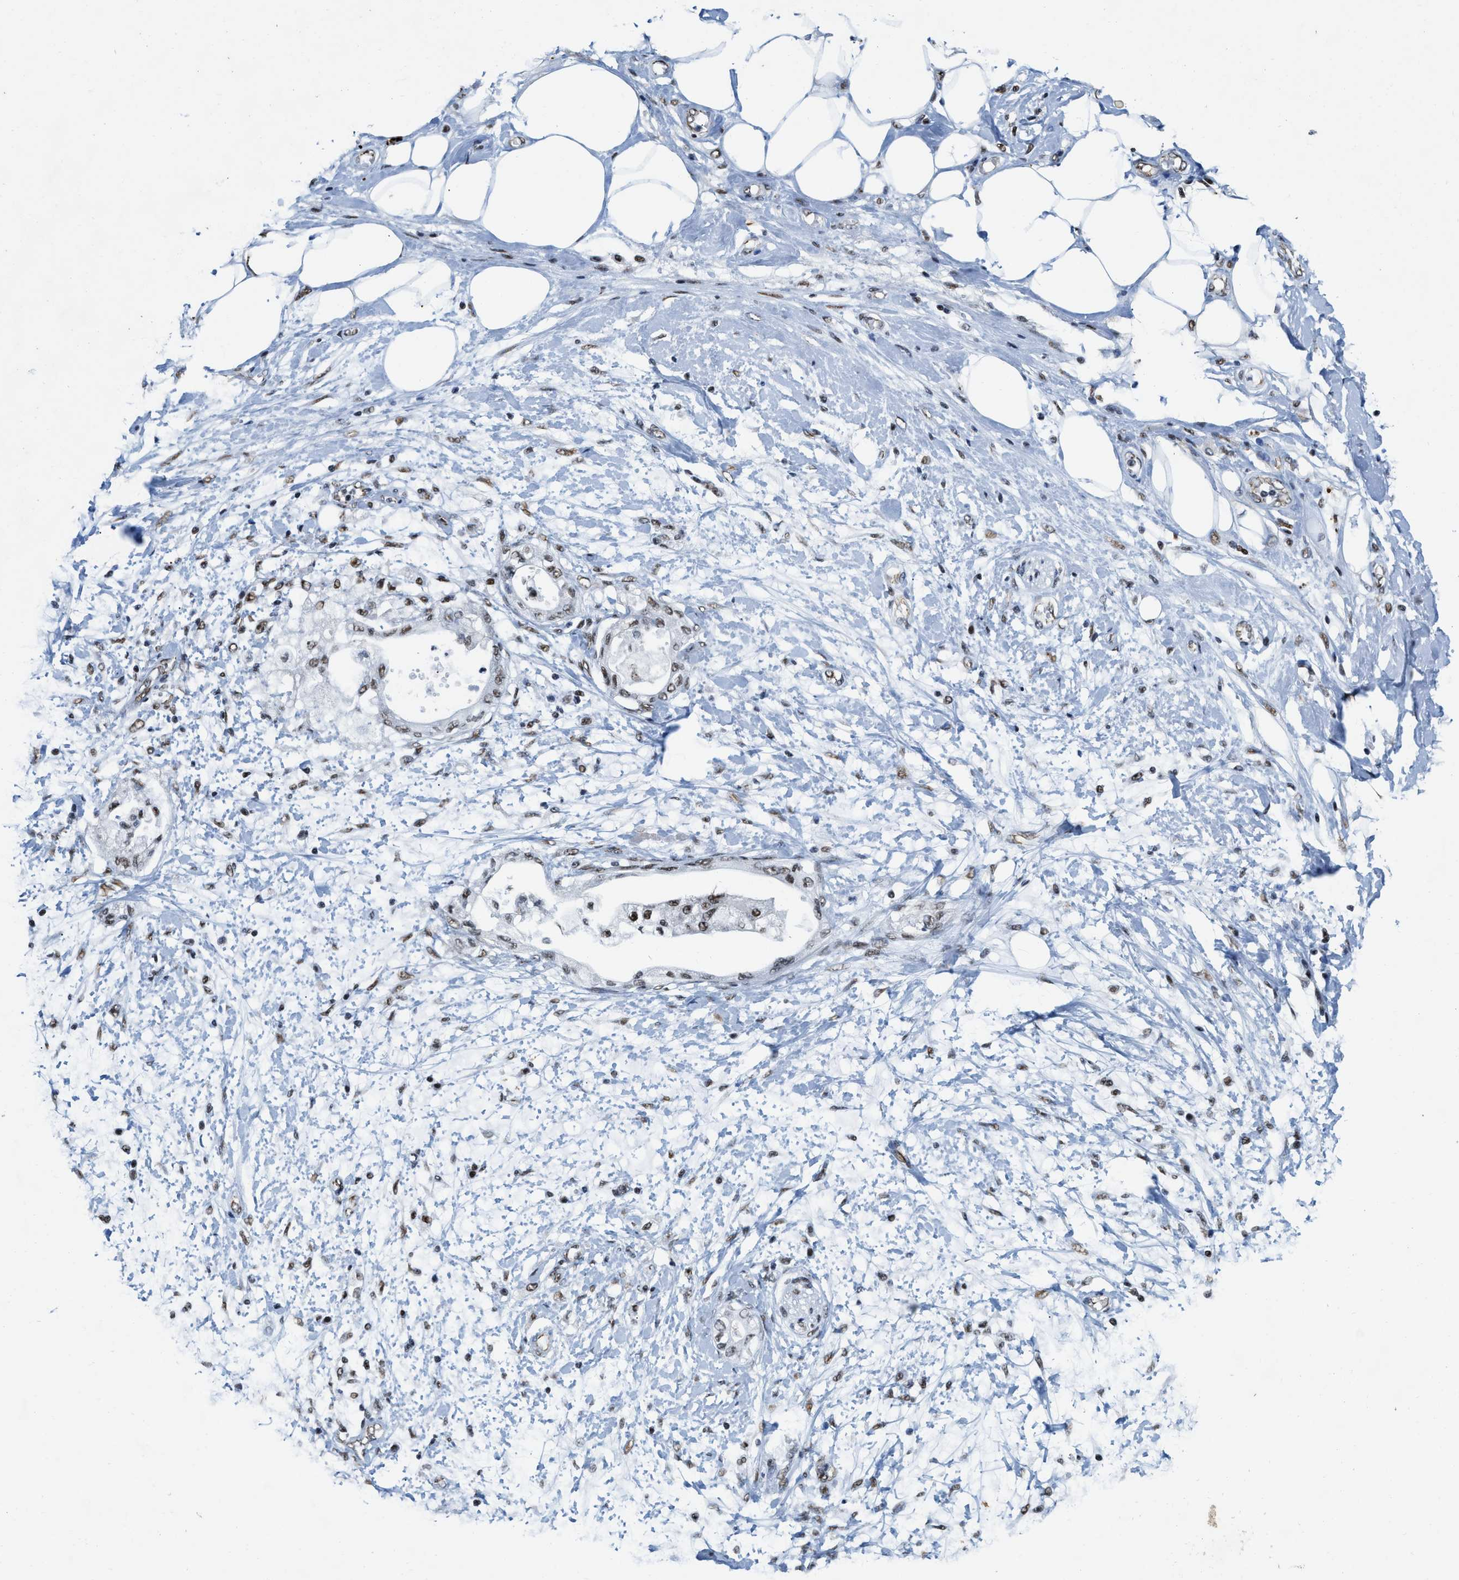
{"staining": {"intensity": "negative", "quantity": "none", "location": "none"}, "tissue": "adipose tissue", "cell_type": "Adipocytes", "image_type": "normal", "snomed": [{"axis": "morphology", "description": "Normal tissue, NOS"}, {"axis": "morphology", "description": "Adenocarcinoma, NOS"}, {"axis": "topography", "description": "Duodenum"}, {"axis": "topography", "description": "Peripheral nerve tissue"}], "caption": "The IHC photomicrograph has no significant staining in adipocytes of adipose tissue.", "gene": "CCNE1", "patient": {"sex": "female", "age": 60}}